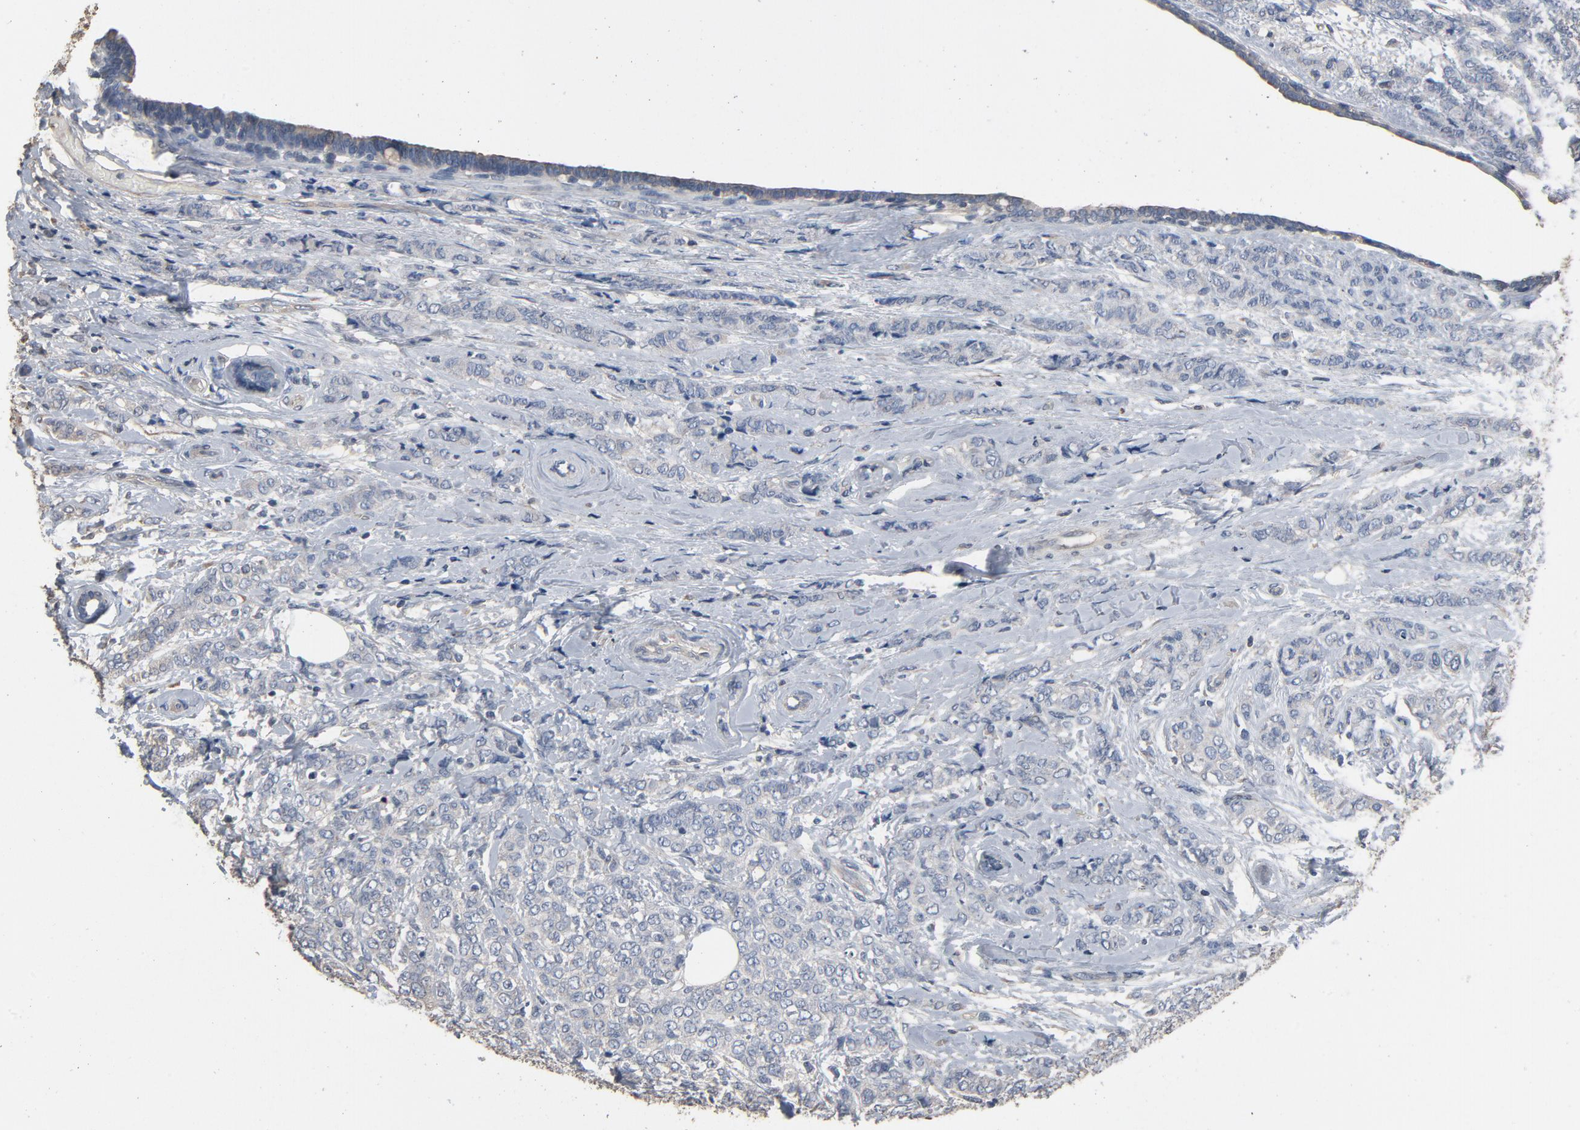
{"staining": {"intensity": "negative", "quantity": "none", "location": "none"}, "tissue": "breast cancer", "cell_type": "Tumor cells", "image_type": "cancer", "snomed": [{"axis": "morphology", "description": "Lobular carcinoma"}, {"axis": "topography", "description": "Breast"}], "caption": "Immunohistochemical staining of human breast lobular carcinoma displays no significant staining in tumor cells.", "gene": "SOX6", "patient": {"sex": "female", "age": 60}}